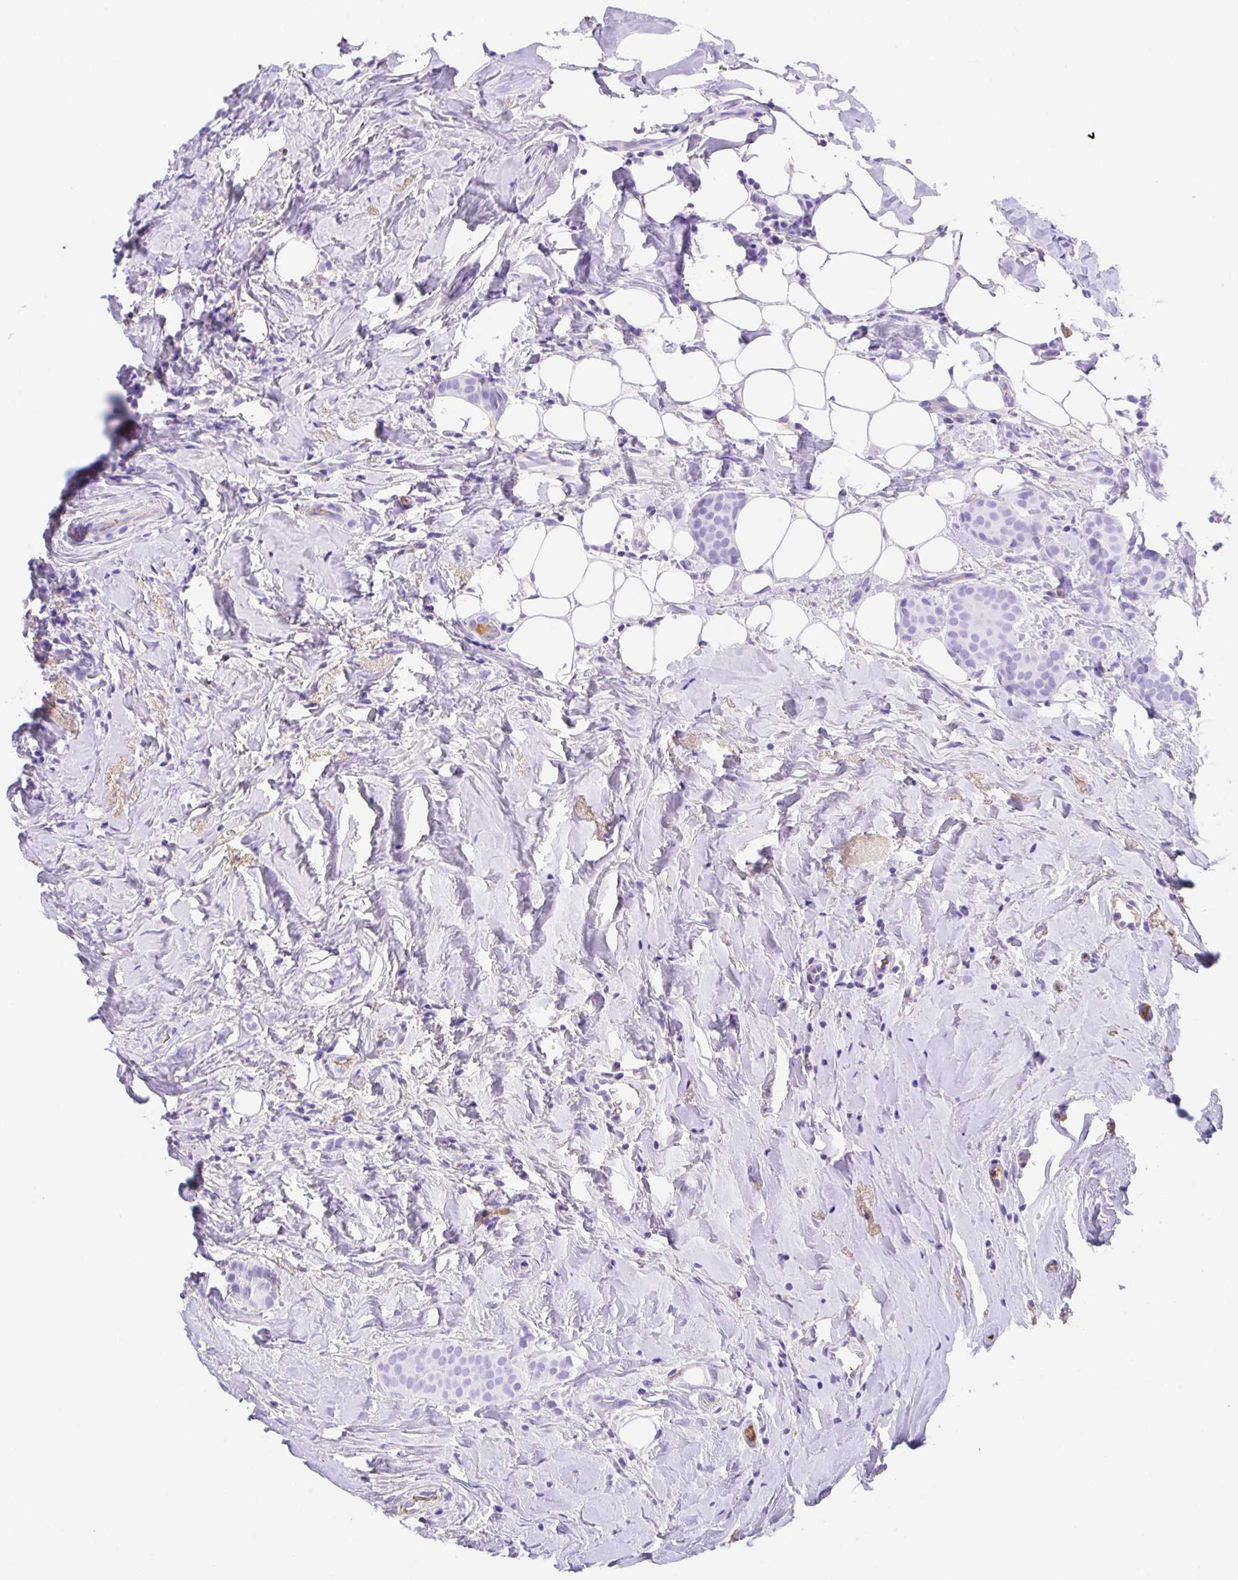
{"staining": {"intensity": "negative", "quantity": "none", "location": "none"}, "tissue": "breast cancer", "cell_type": "Tumor cells", "image_type": "cancer", "snomed": [{"axis": "morphology", "description": "Duct carcinoma"}, {"axis": "topography", "description": "Breast"}], "caption": "Tumor cells show no significant protein positivity in breast invasive ductal carcinoma.", "gene": "HOXC12", "patient": {"sex": "female", "age": 70}}